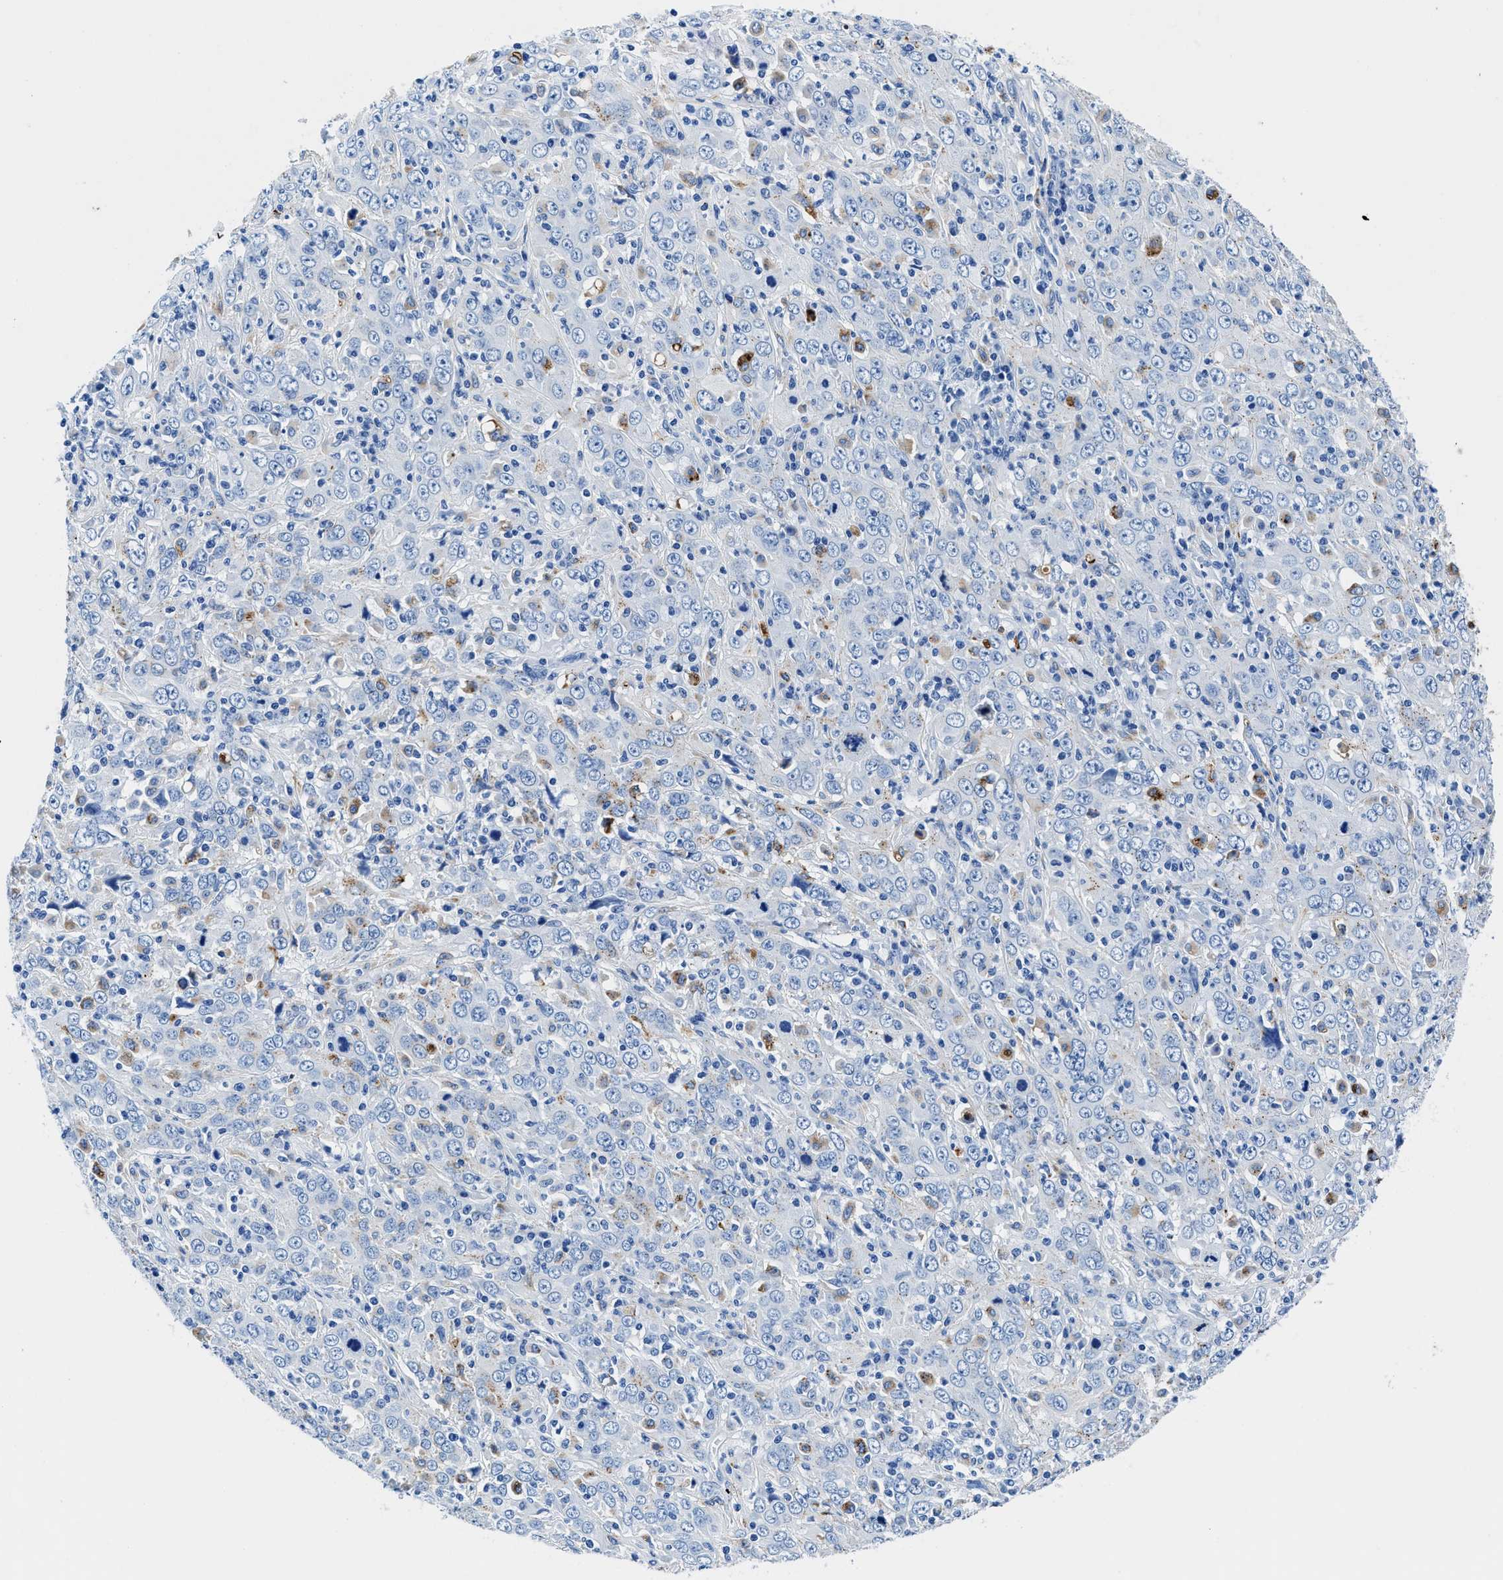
{"staining": {"intensity": "negative", "quantity": "none", "location": "none"}, "tissue": "cervical cancer", "cell_type": "Tumor cells", "image_type": "cancer", "snomed": [{"axis": "morphology", "description": "Squamous cell carcinoma, NOS"}, {"axis": "topography", "description": "Cervix"}], "caption": "The photomicrograph reveals no staining of tumor cells in cervical cancer (squamous cell carcinoma). Nuclei are stained in blue.", "gene": "OR14K1", "patient": {"sex": "female", "age": 46}}